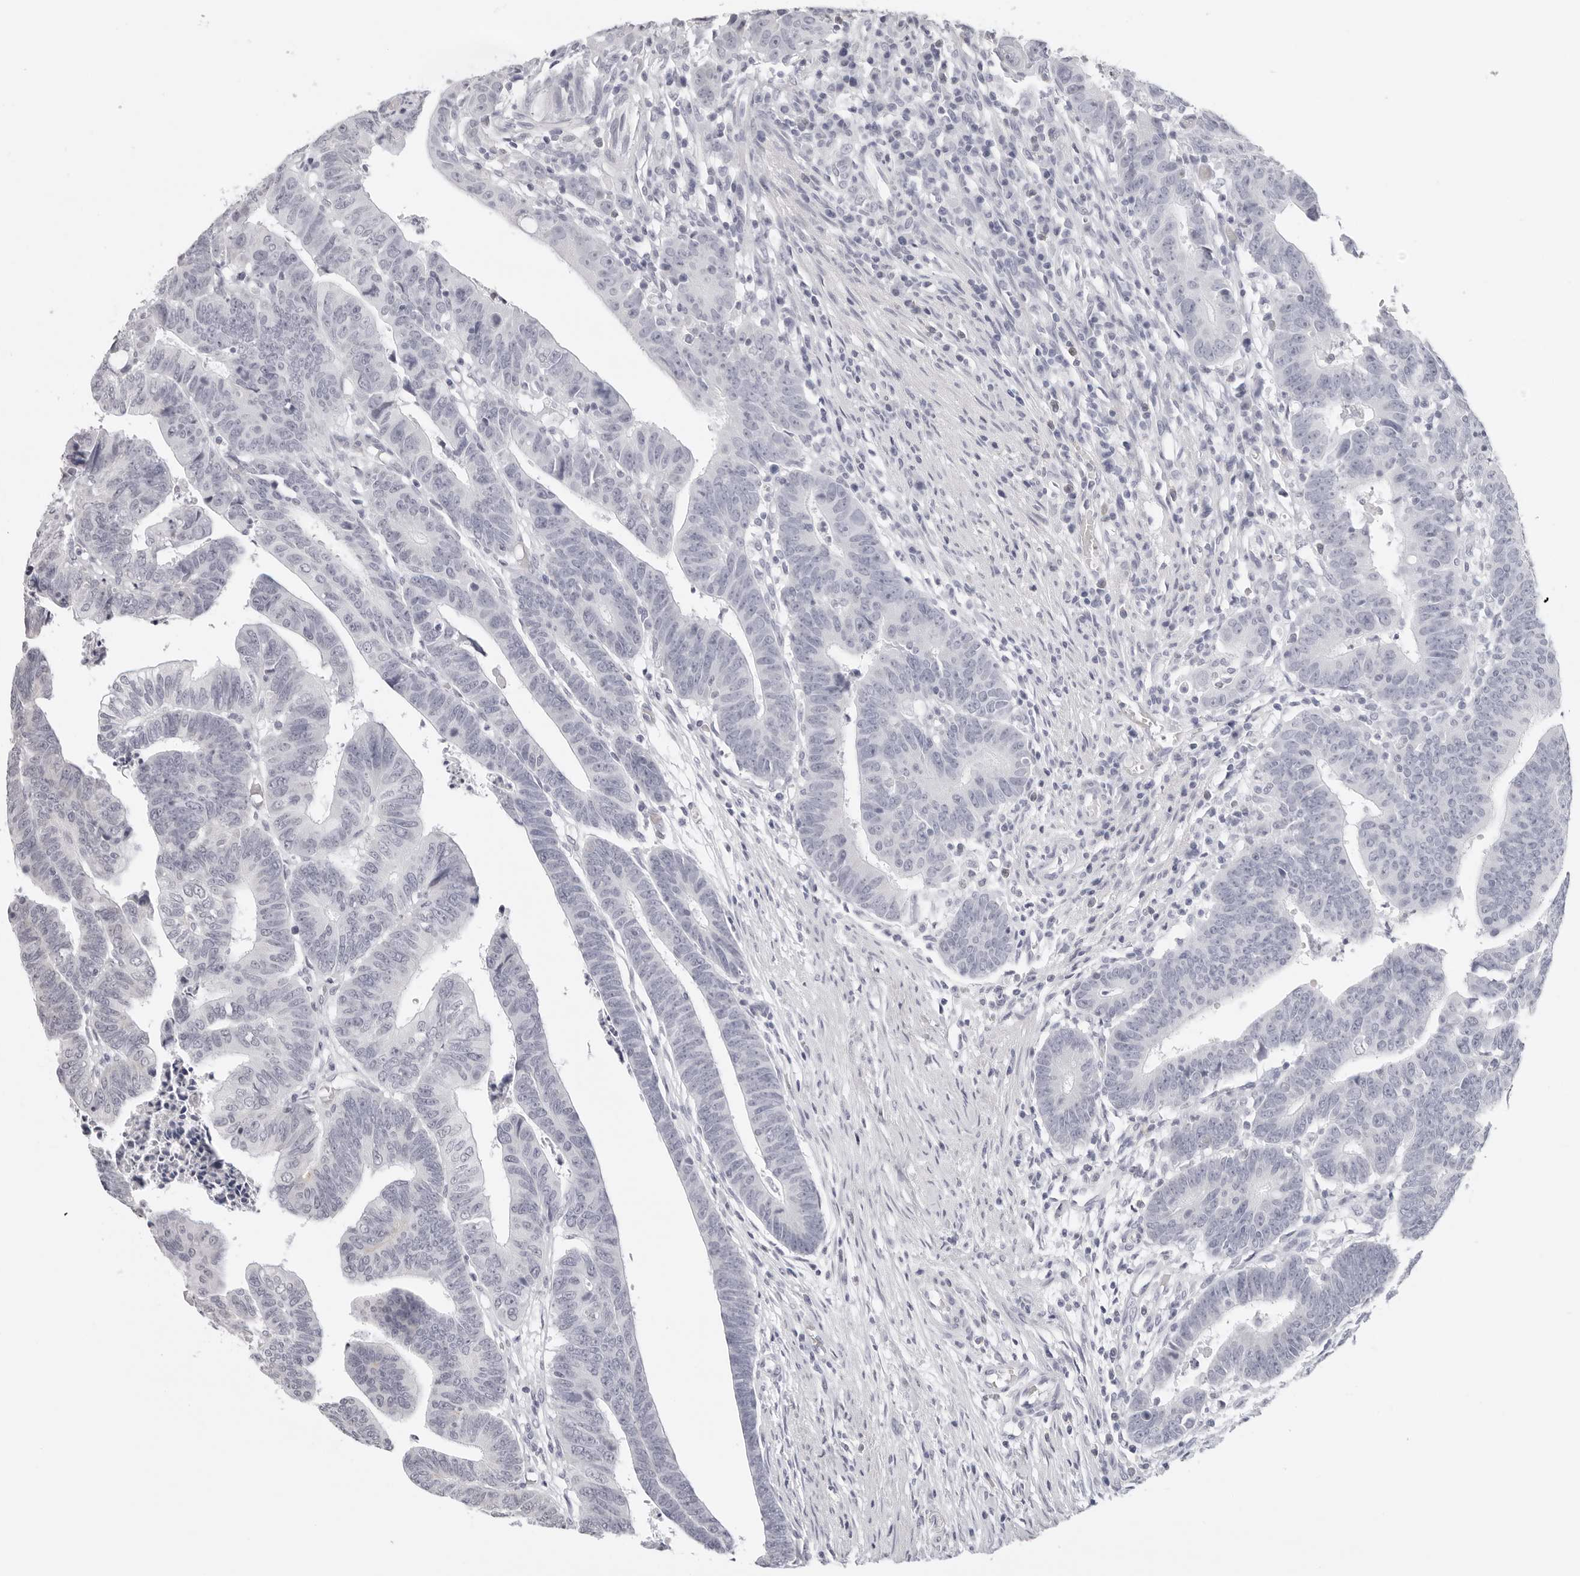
{"staining": {"intensity": "negative", "quantity": "none", "location": "none"}, "tissue": "colorectal cancer", "cell_type": "Tumor cells", "image_type": "cancer", "snomed": [{"axis": "morphology", "description": "Adenocarcinoma, NOS"}, {"axis": "topography", "description": "Rectum"}], "caption": "DAB immunohistochemical staining of colorectal cancer shows no significant staining in tumor cells.", "gene": "AGMAT", "patient": {"sex": "female", "age": 65}}